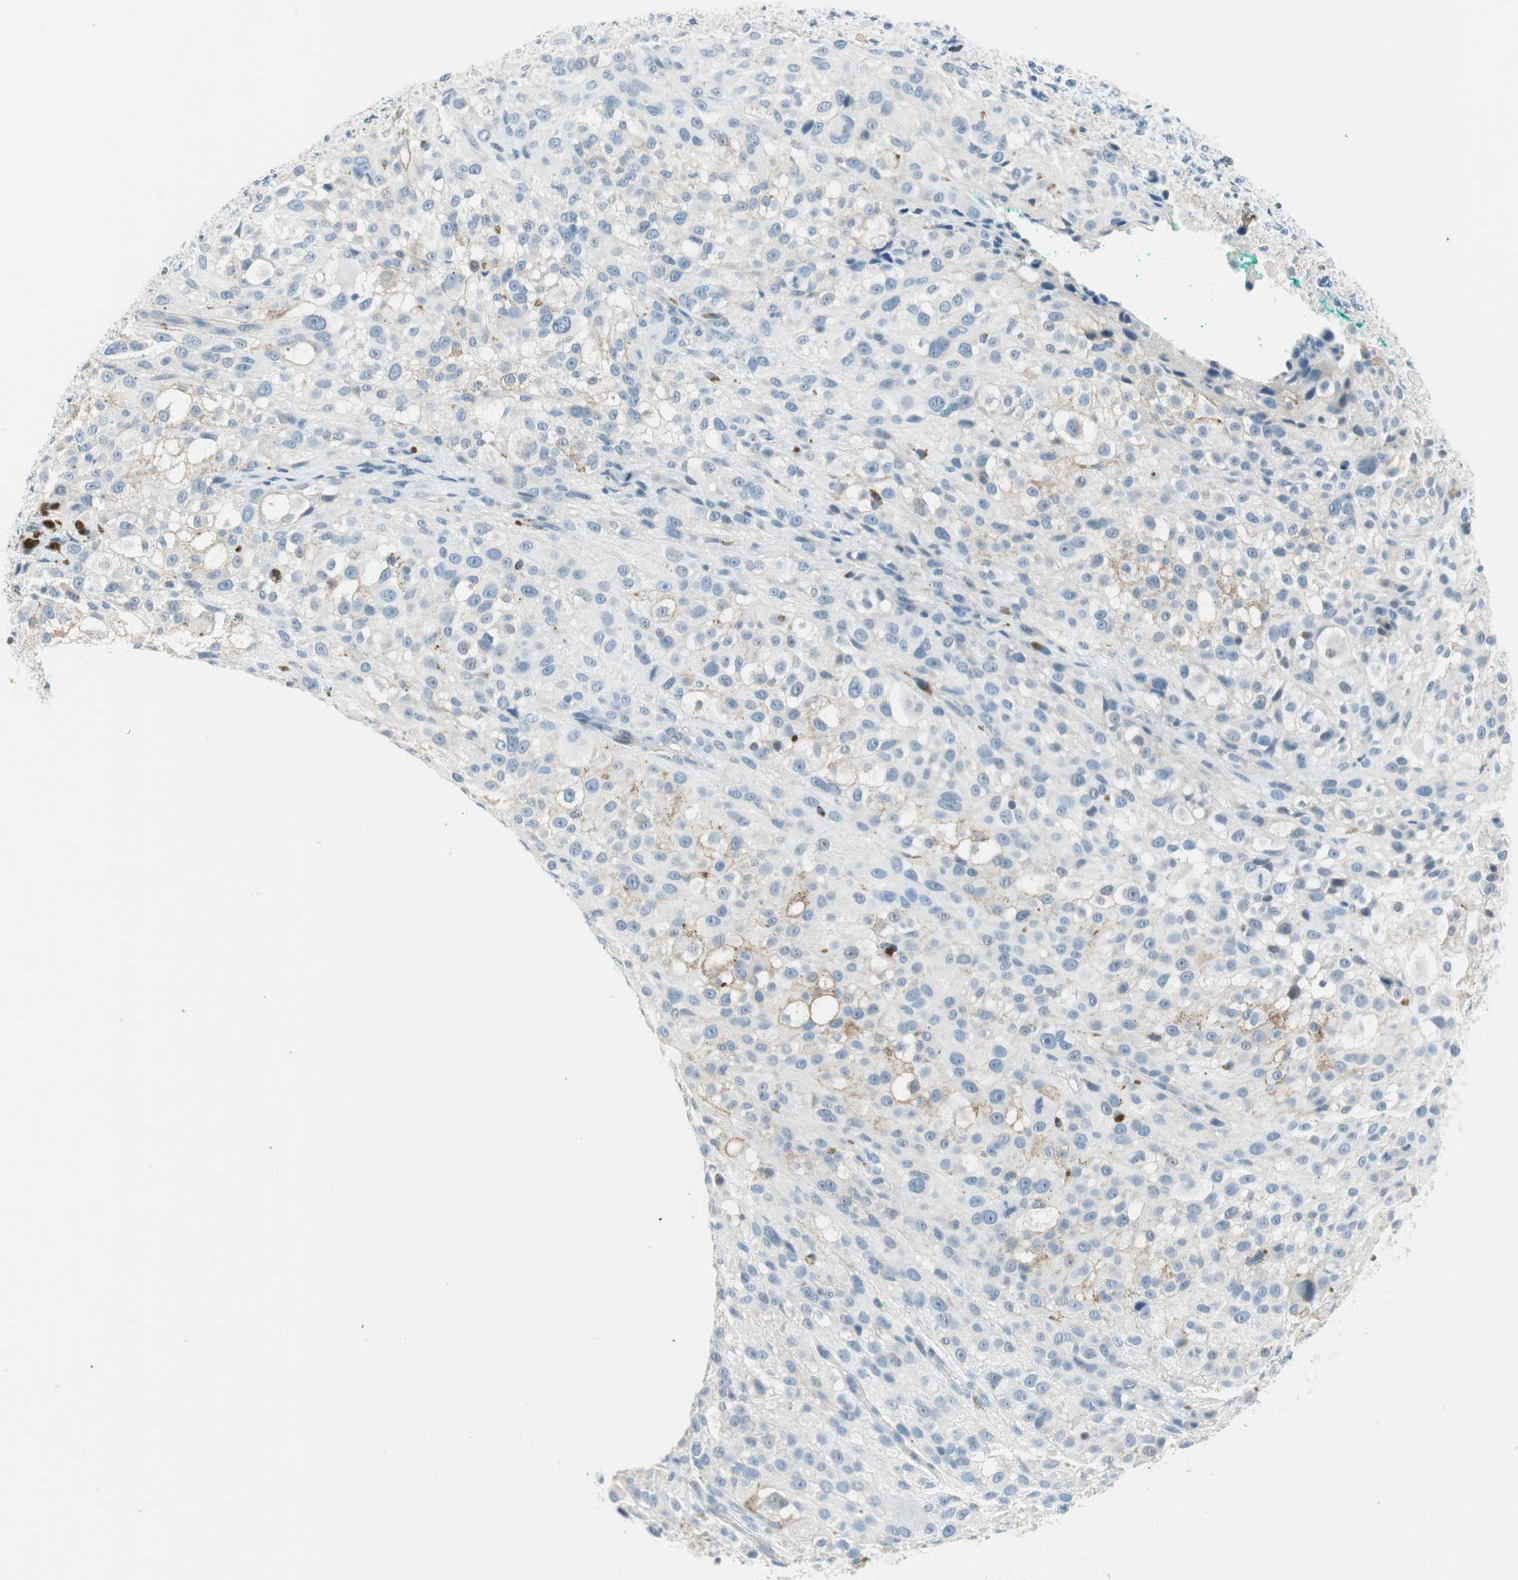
{"staining": {"intensity": "negative", "quantity": "none", "location": "none"}, "tissue": "melanoma", "cell_type": "Tumor cells", "image_type": "cancer", "snomed": [{"axis": "morphology", "description": "Necrosis, NOS"}, {"axis": "morphology", "description": "Malignant melanoma, NOS"}, {"axis": "topography", "description": "Skin"}], "caption": "Melanoma was stained to show a protein in brown. There is no significant expression in tumor cells.", "gene": "GNAO1", "patient": {"sex": "female", "age": 87}}